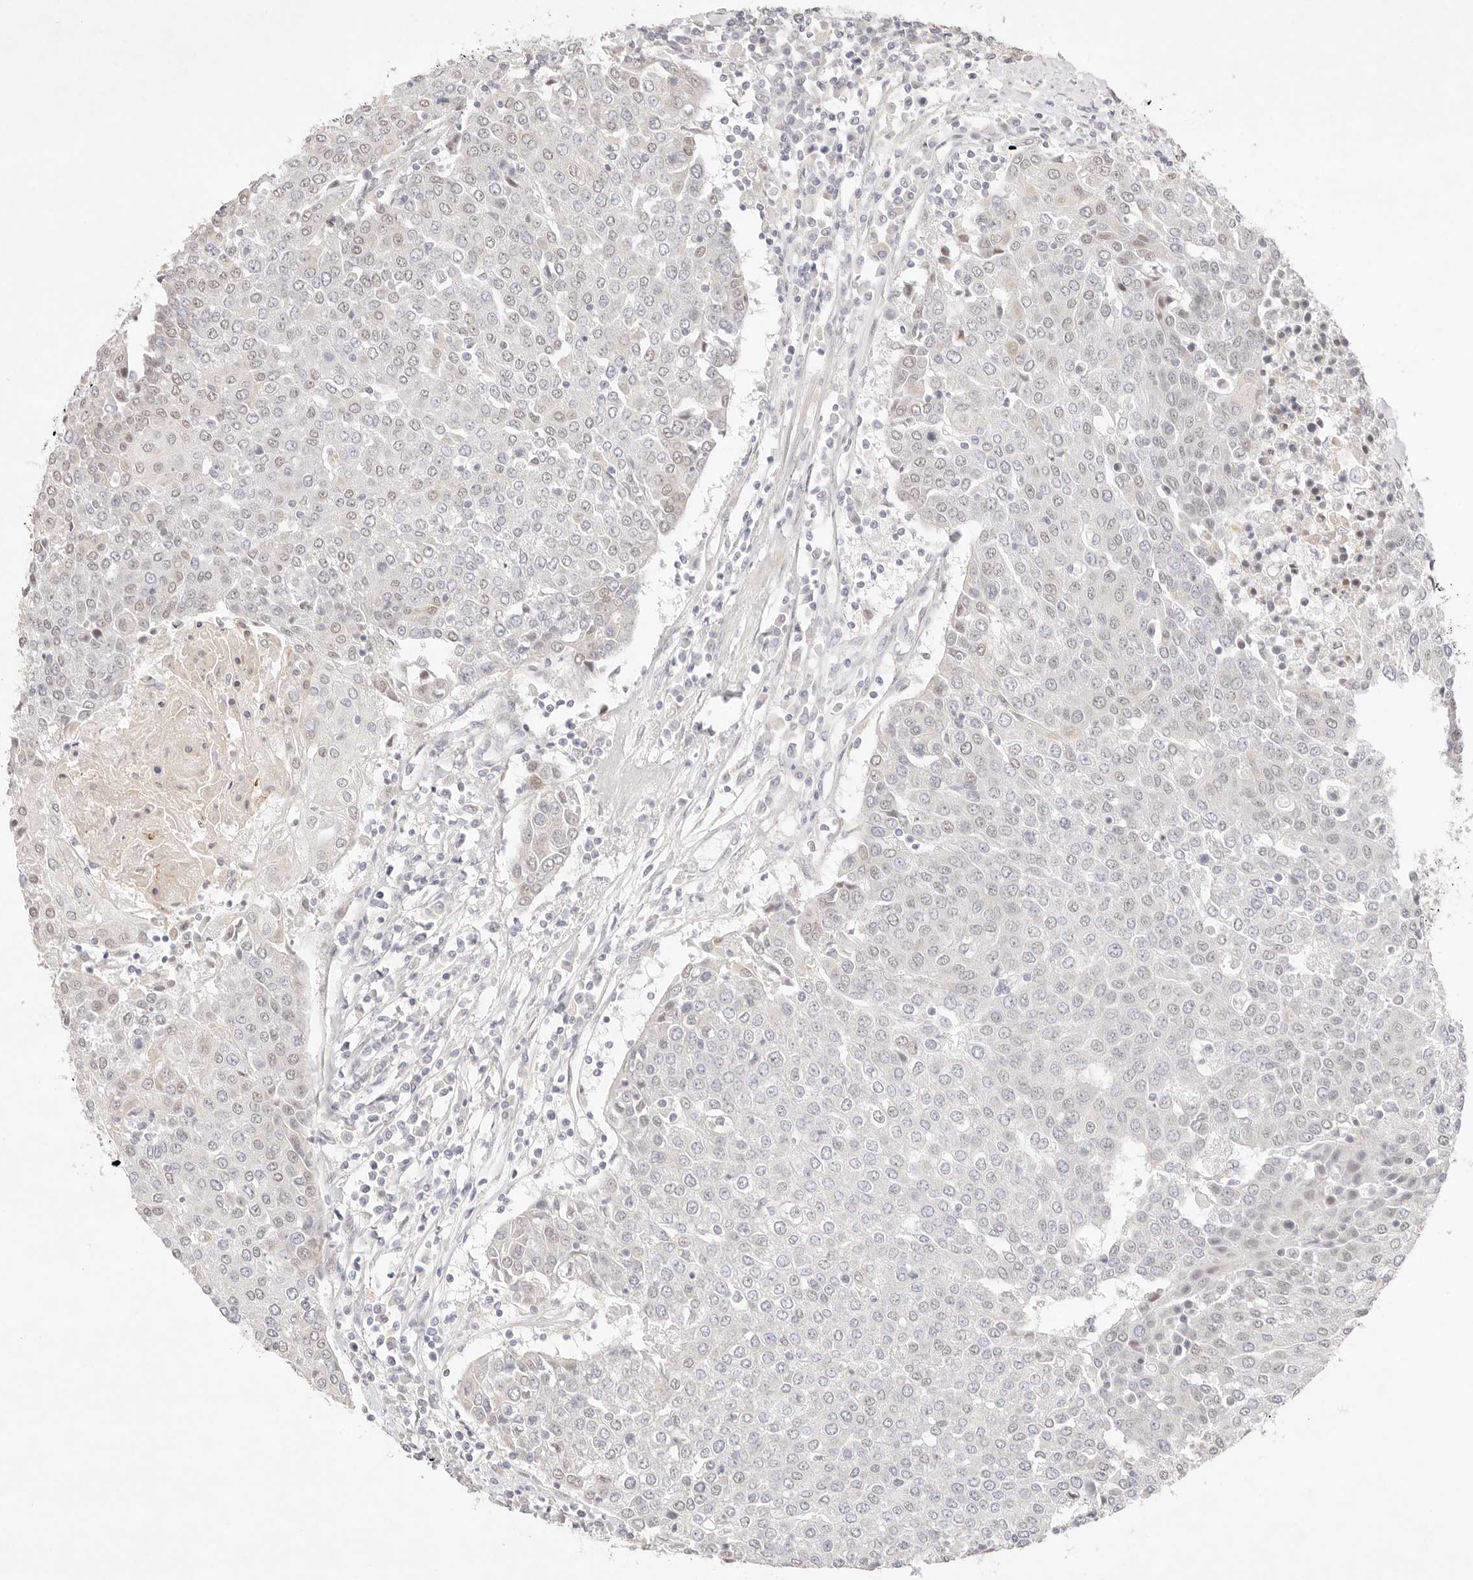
{"staining": {"intensity": "negative", "quantity": "none", "location": "none"}, "tissue": "urothelial cancer", "cell_type": "Tumor cells", "image_type": "cancer", "snomed": [{"axis": "morphology", "description": "Urothelial carcinoma, High grade"}, {"axis": "topography", "description": "Urinary bladder"}], "caption": "Tumor cells are negative for brown protein staining in urothelial carcinoma (high-grade). The staining is performed using DAB (3,3'-diaminobenzidine) brown chromogen with nuclei counter-stained in using hematoxylin.", "gene": "GPR156", "patient": {"sex": "female", "age": 85}}